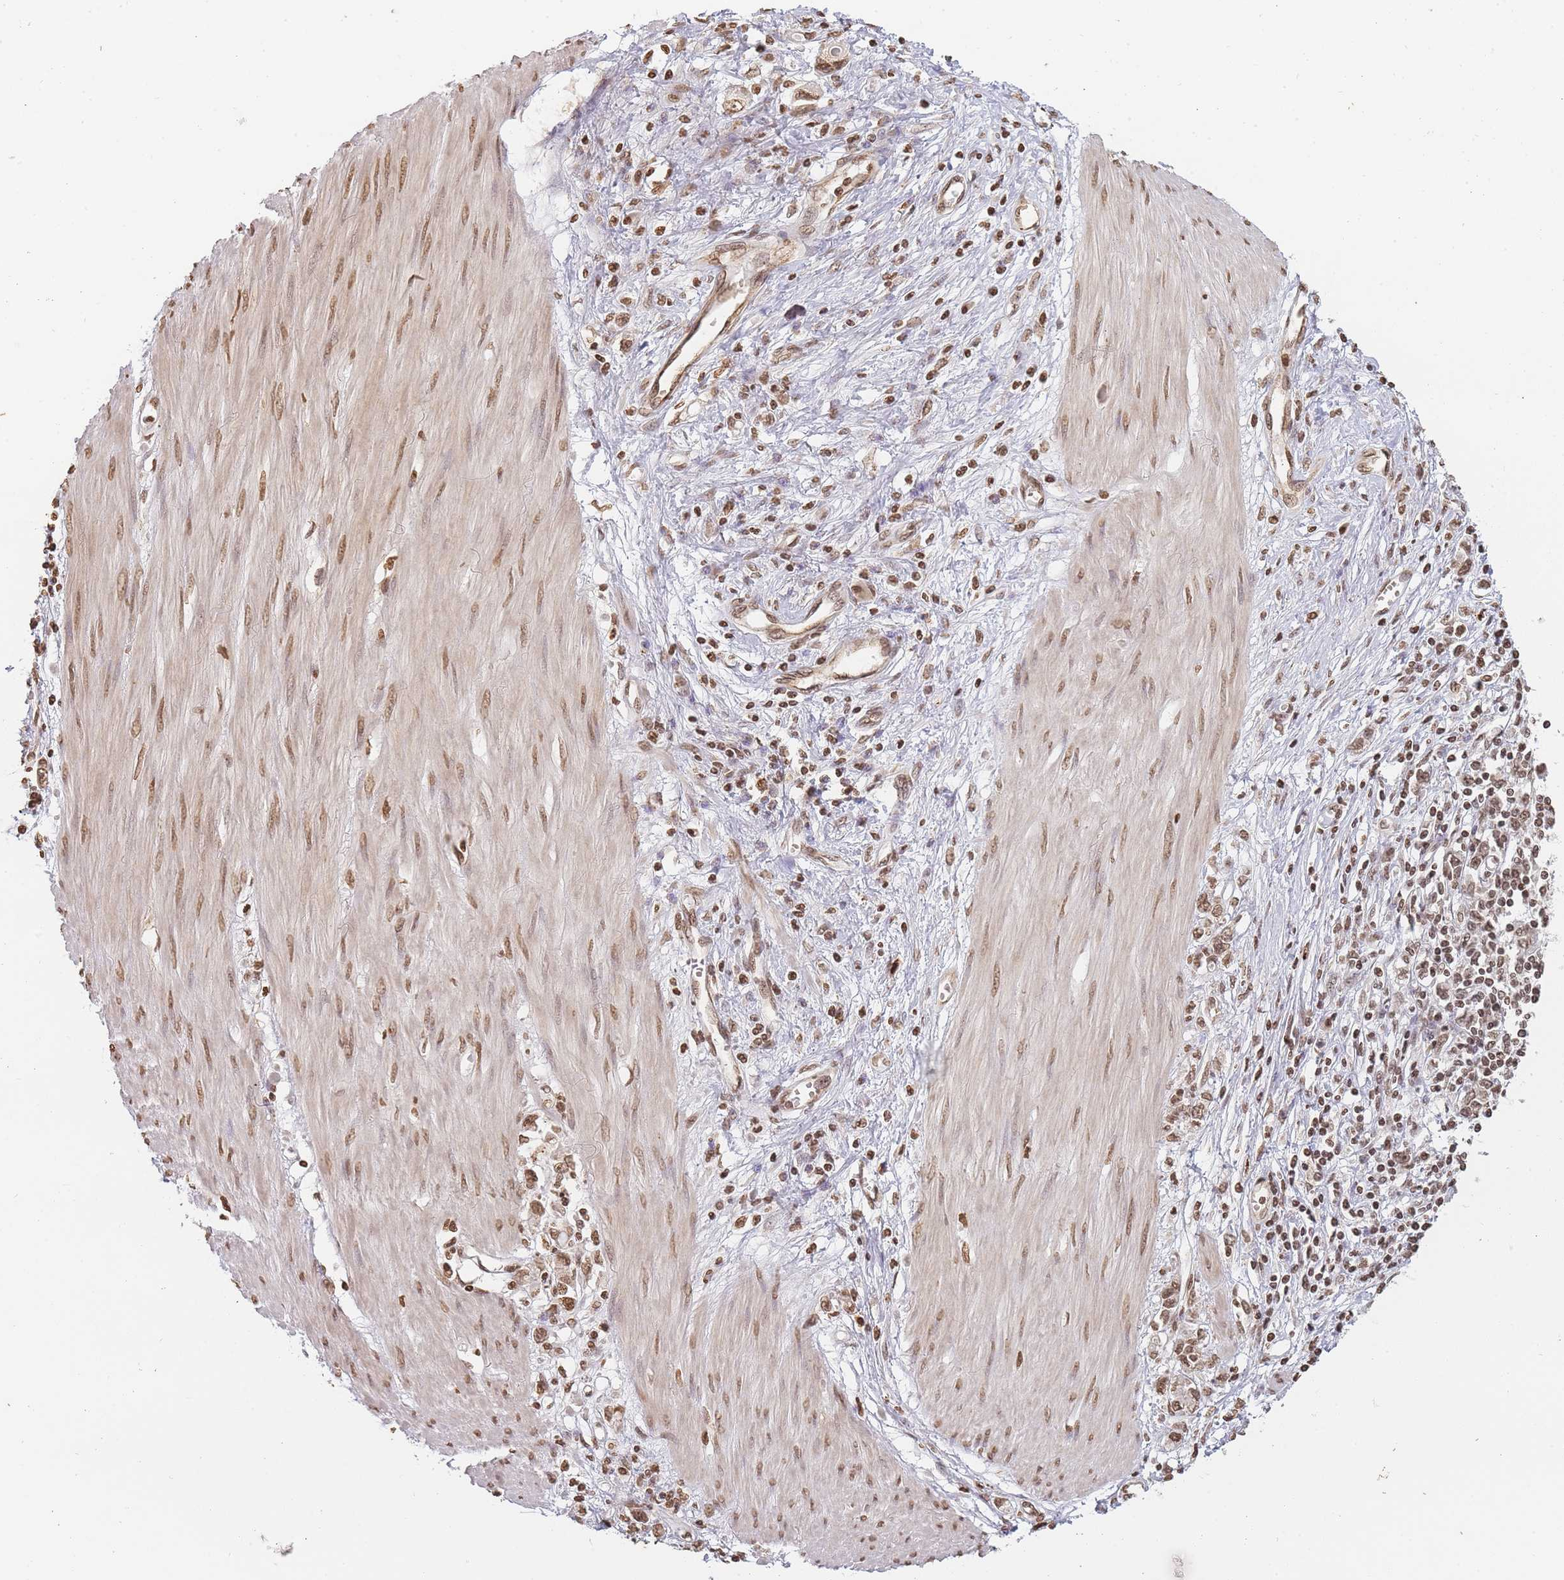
{"staining": {"intensity": "moderate", "quantity": ">75%", "location": "nuclear"}, "tissue": "stomach cancer", "cell_type": "Tumor cells", "image_type": "cancer", "snomed": [{"axis": "morphology", "description": "Adenocarcinoma, NOS"}, {"axis": "topography", "description": "Stomach"}], "caption": "IHC (DAB) staining of adenocarcinoma (stomach) reveals moderate nuclear protein positivity in approximately >75% of tumor cells. The staining is performed using DAB brown chromogen to label protein expression. The nuclei are counter-stained blue using hematoxylin.", "gene": "WWTR1", "patient": {"sex": "female", "age": 76}}